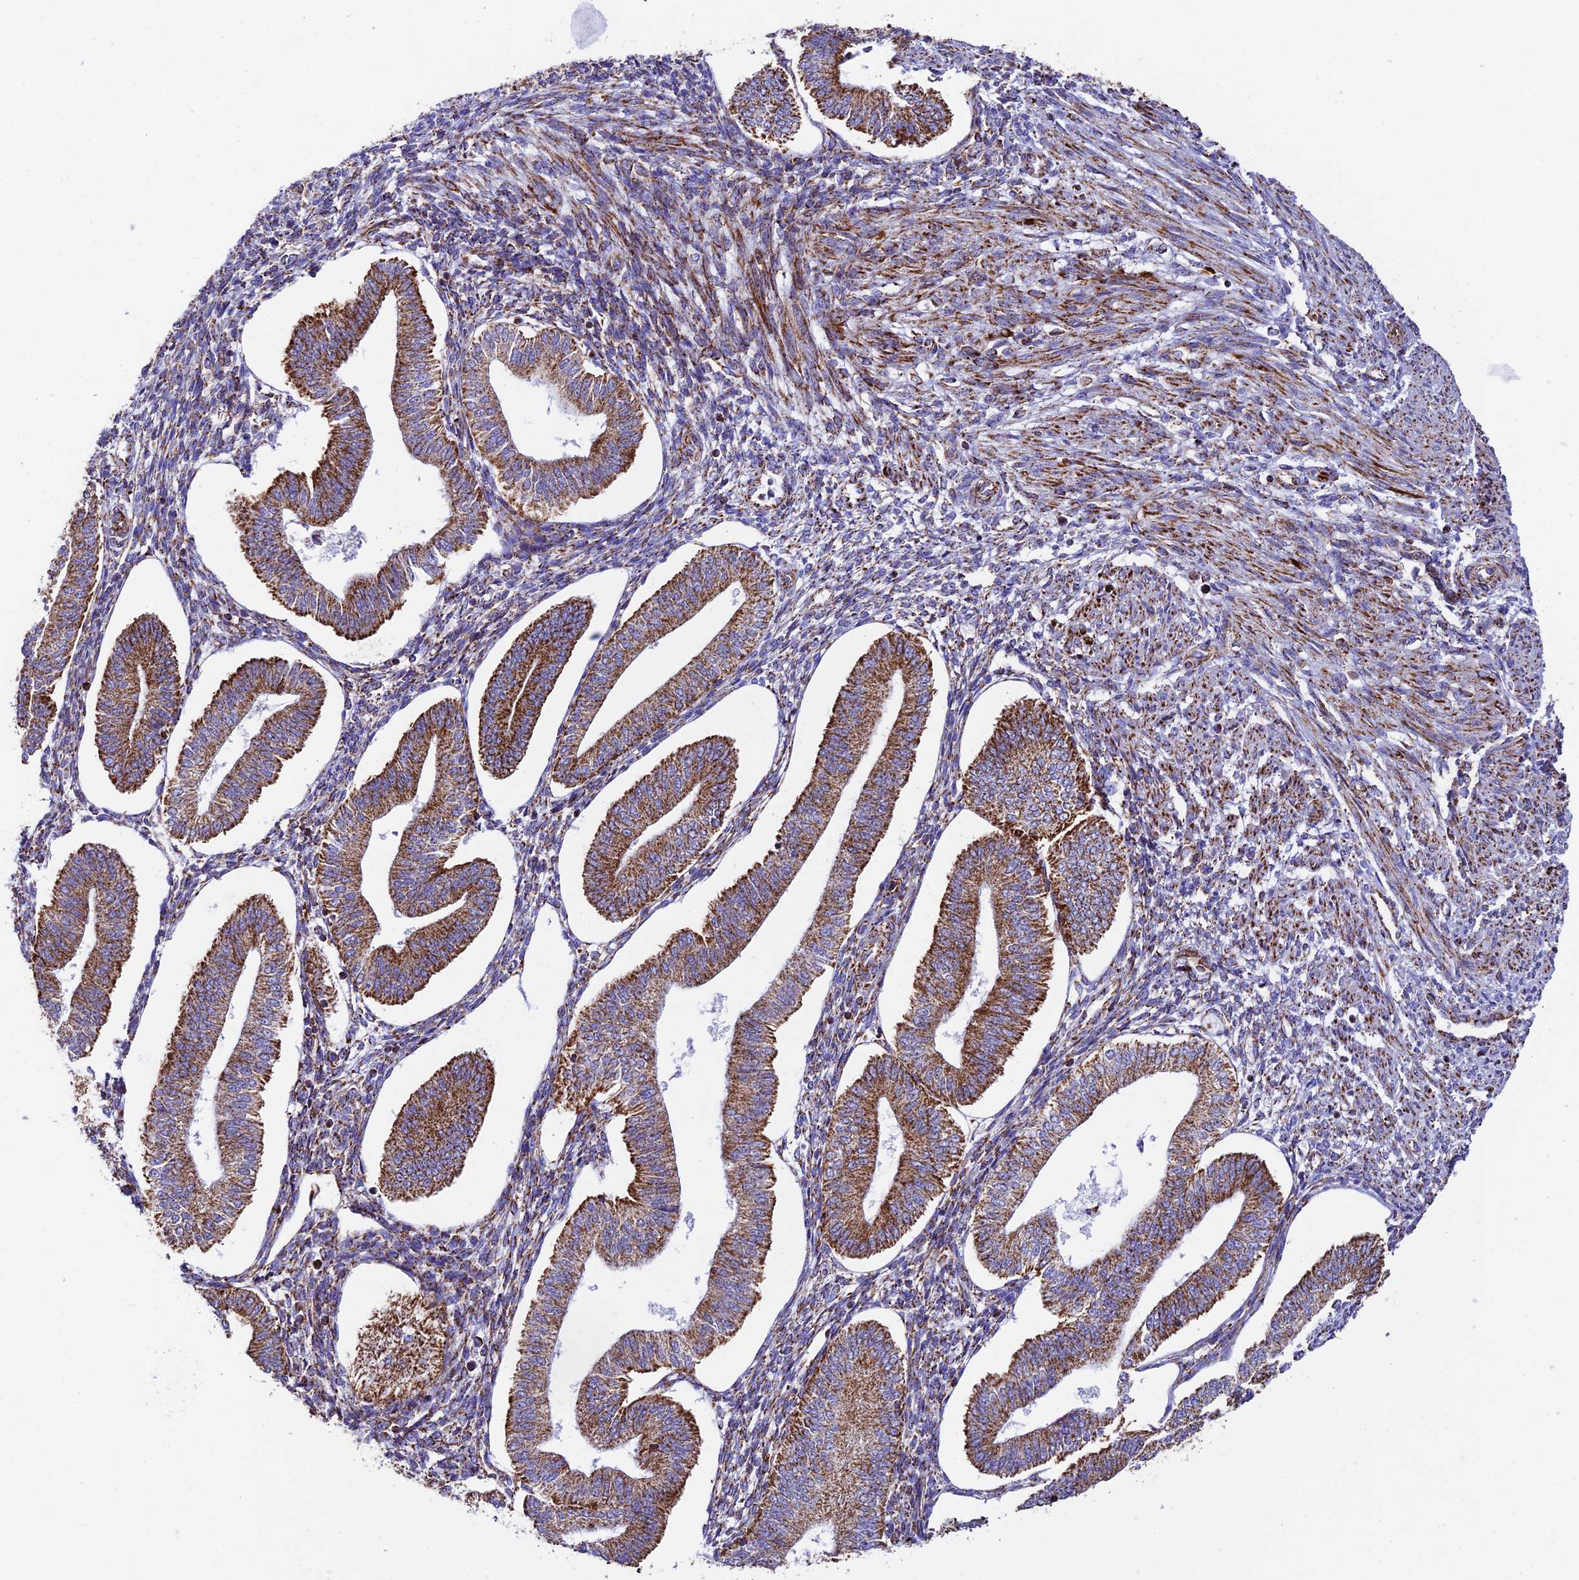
{"staining": {"intensity": "moderate", "quantity": "25%-75%", "location": "cytoplasmic/membranous"}, "tissue": "endometrium", "cell_type": "Cells in endometrial stroma", "image_type": "normal", "snomed": [{"axis": "morphology", "description": "Normal tissue, NOS"}, {"axis": "topography", "description": "Endometrium"}], "caption": "A histopathology image of human endometrium stained for a protein displays moderate cytoplasmic/membranous brown staining in cells in endometrial stroma. The staining is performed using DAB (3,3'-diaminobenzidine) brown chromogen to label protein expression. The nuclei are counter-stained blue using hematoxylin.", "gene": "CHCHD3", "patient": {"sex": "female", "age": 34}}